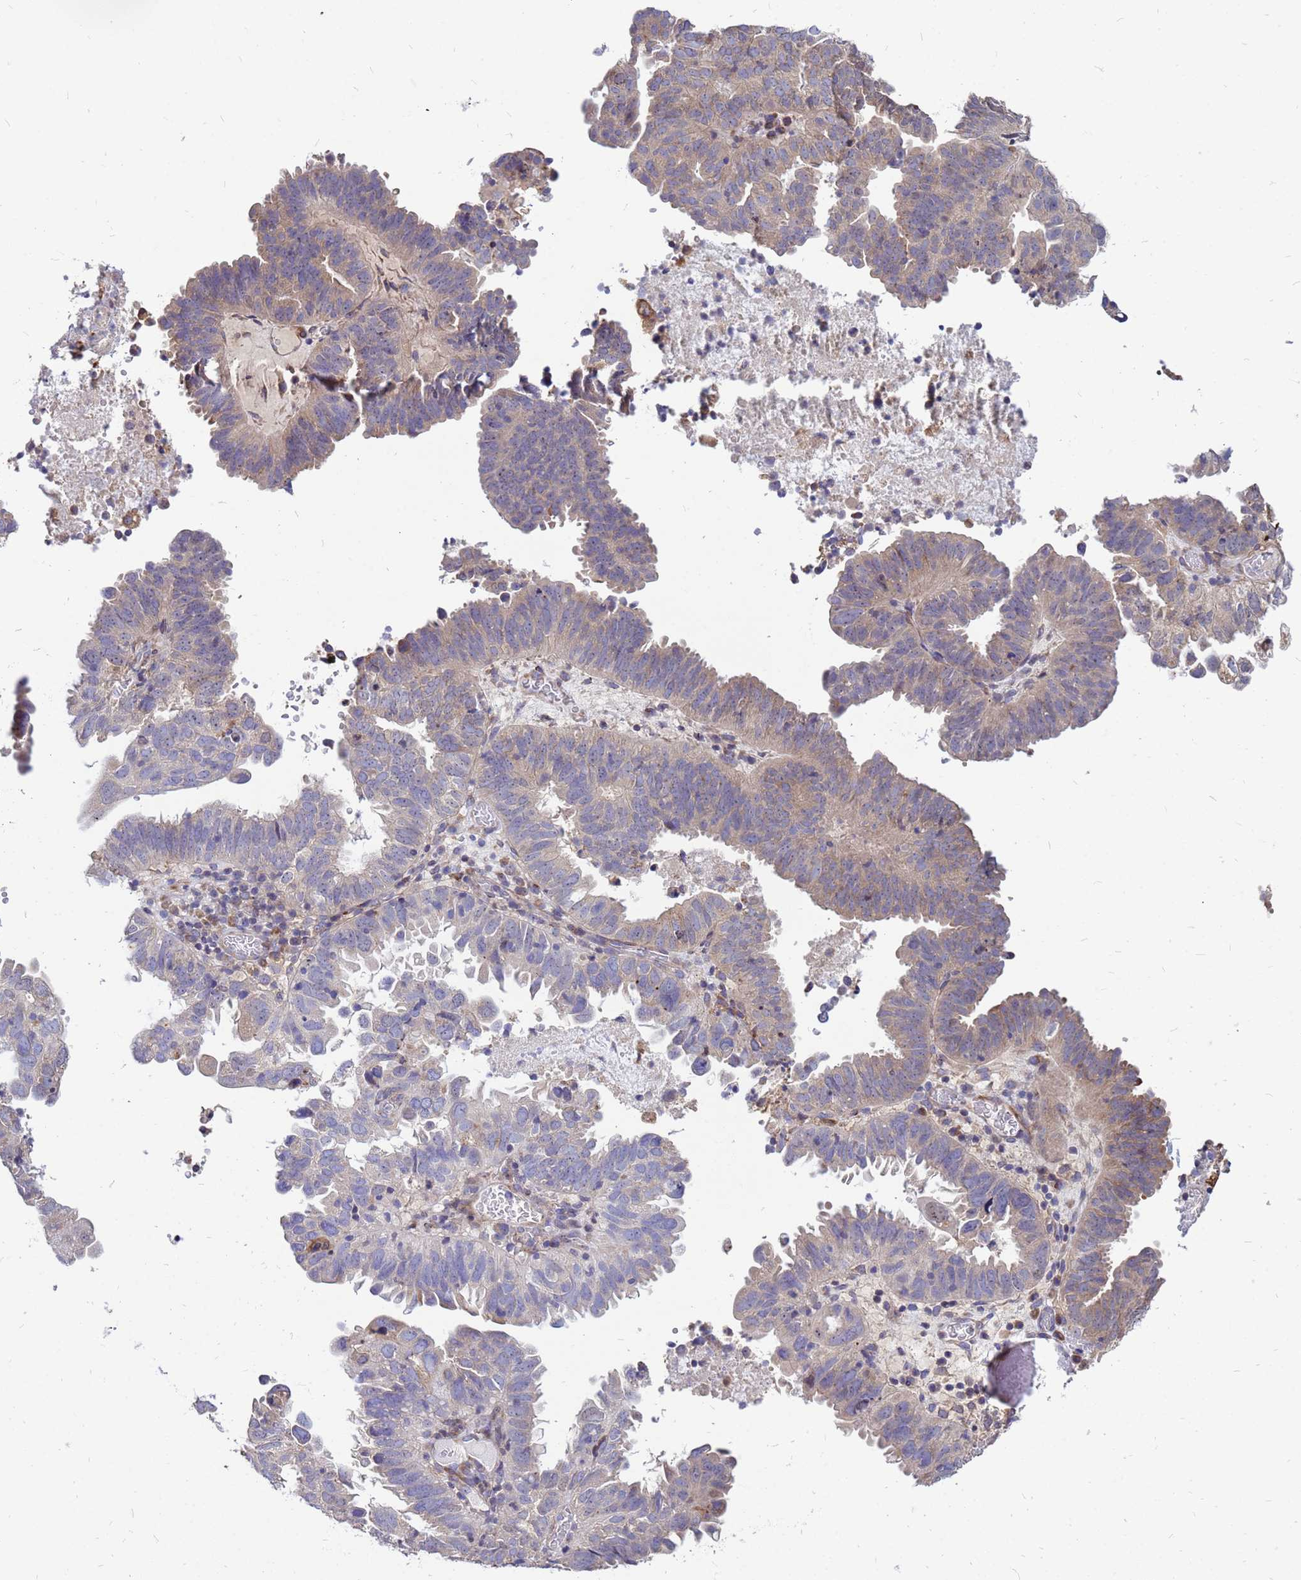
{"staining": {"intensity": "weak", "quantity": "25%-75%", "location": "cytoplasmic/membranous"}, "tissue": "endometrial cancer", "cell_type": "Tumor cells", "image_type": "cancer", "snomed": [{"axis": "morphology", "description": "Adenocarcinoma, NOS"}, {"axis": "topography", "description": "Uterus"}], "caption": "Immunohistochemical staining of endometrial adenocarcinoma exhibits low levels of weak cytoplasmic/membranous staining in approximately 25%-75% of tumor cells.", "gene": "MOB2", "patient": {"sex": "female", "age": 77}}